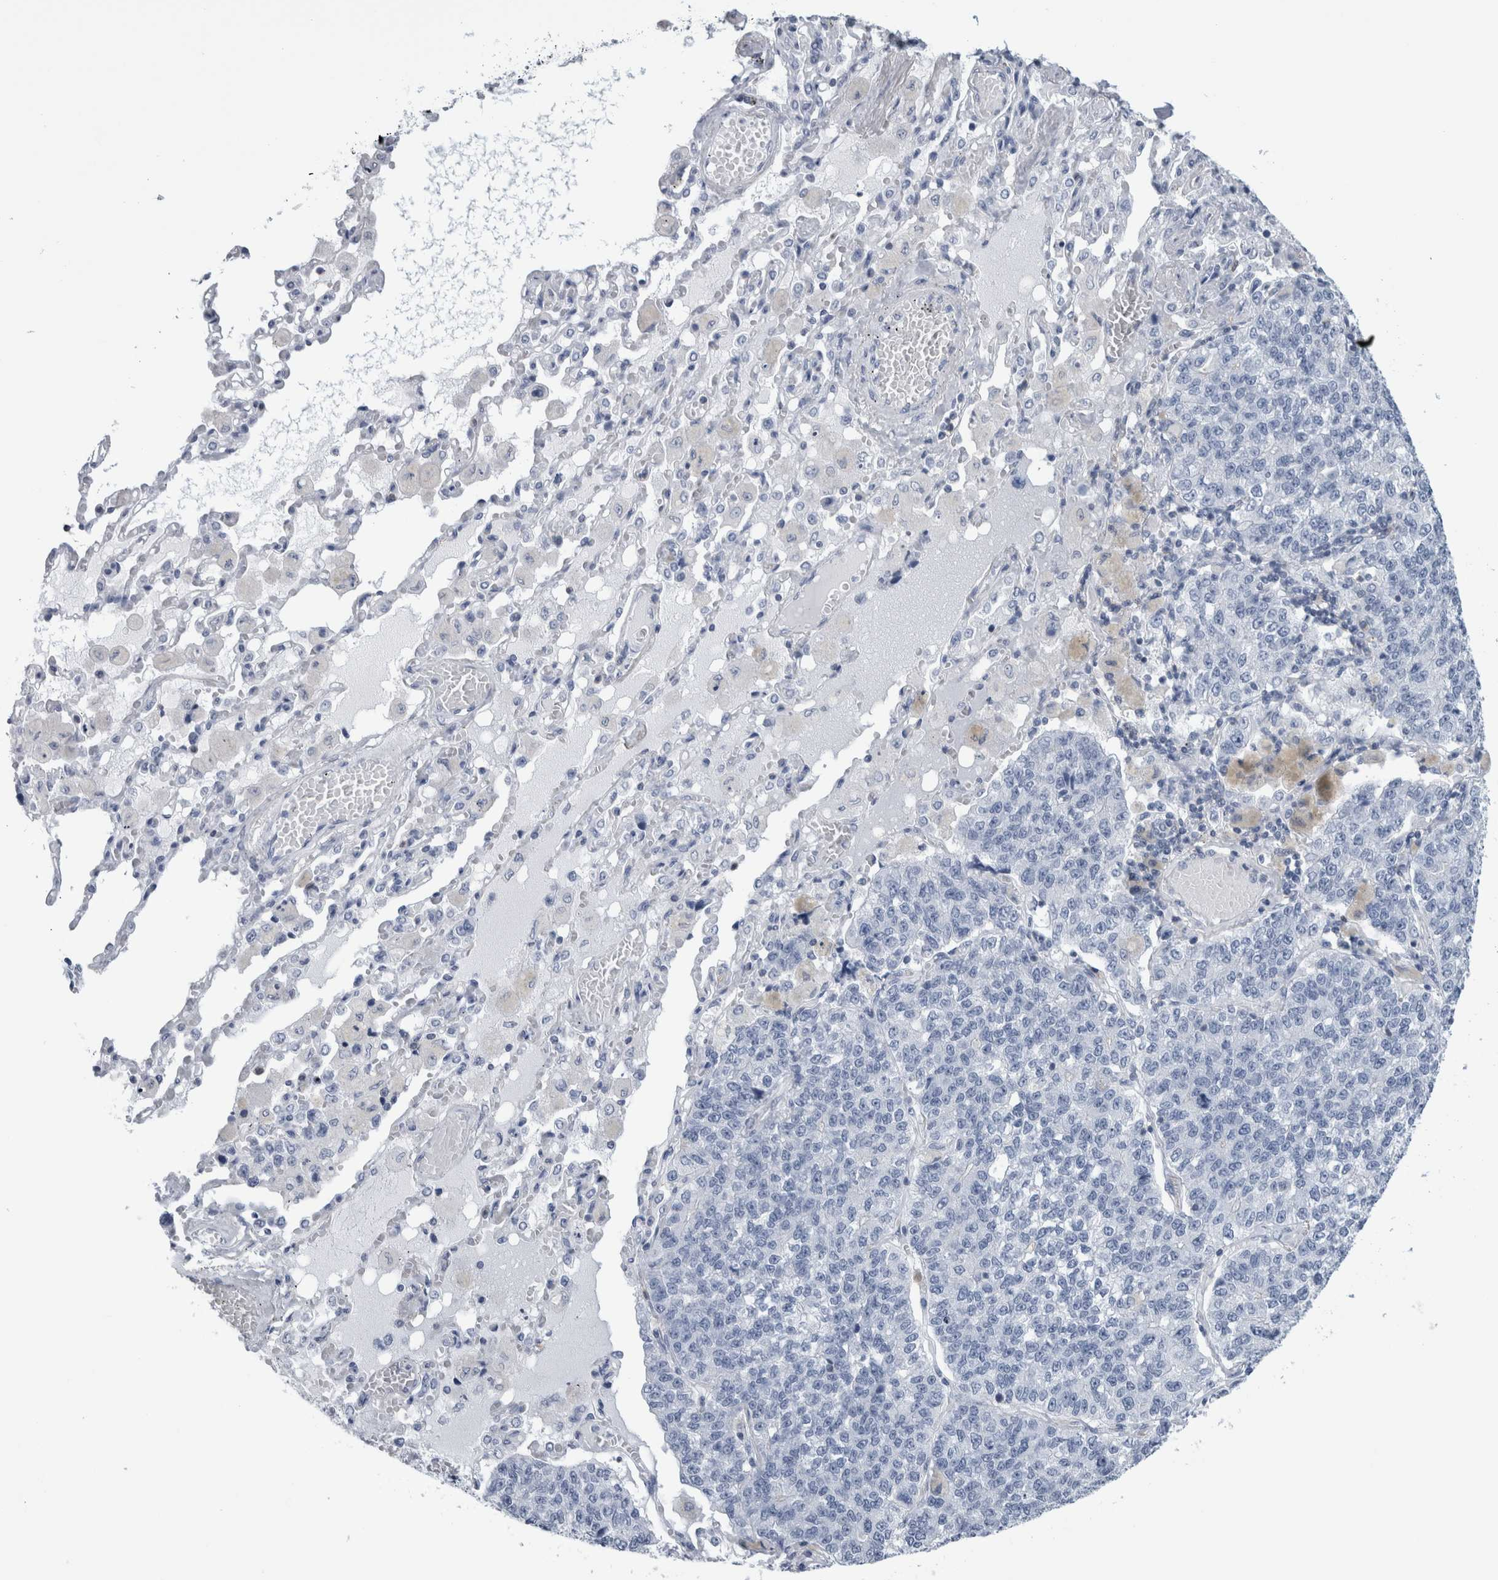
{"staining": {"intensity": "negative", "quantity": "none", "location": "none"}, "tissue": "lung cancer", "cell_type": "Tumor cells", "image_type": "cancer", "snomed": [{"axis": "morphology", "description": "Adenocarcinoma, NOS"}, {"axis": "topography", "description": "Lung"}], "caption": "Lung cancer (adenocarcinoma) was stained to show a protein in brown. There is no significant positivity in tumor cells.", "gene": "ANKFY1", "patient": {"sex": "male", "age": 49}}